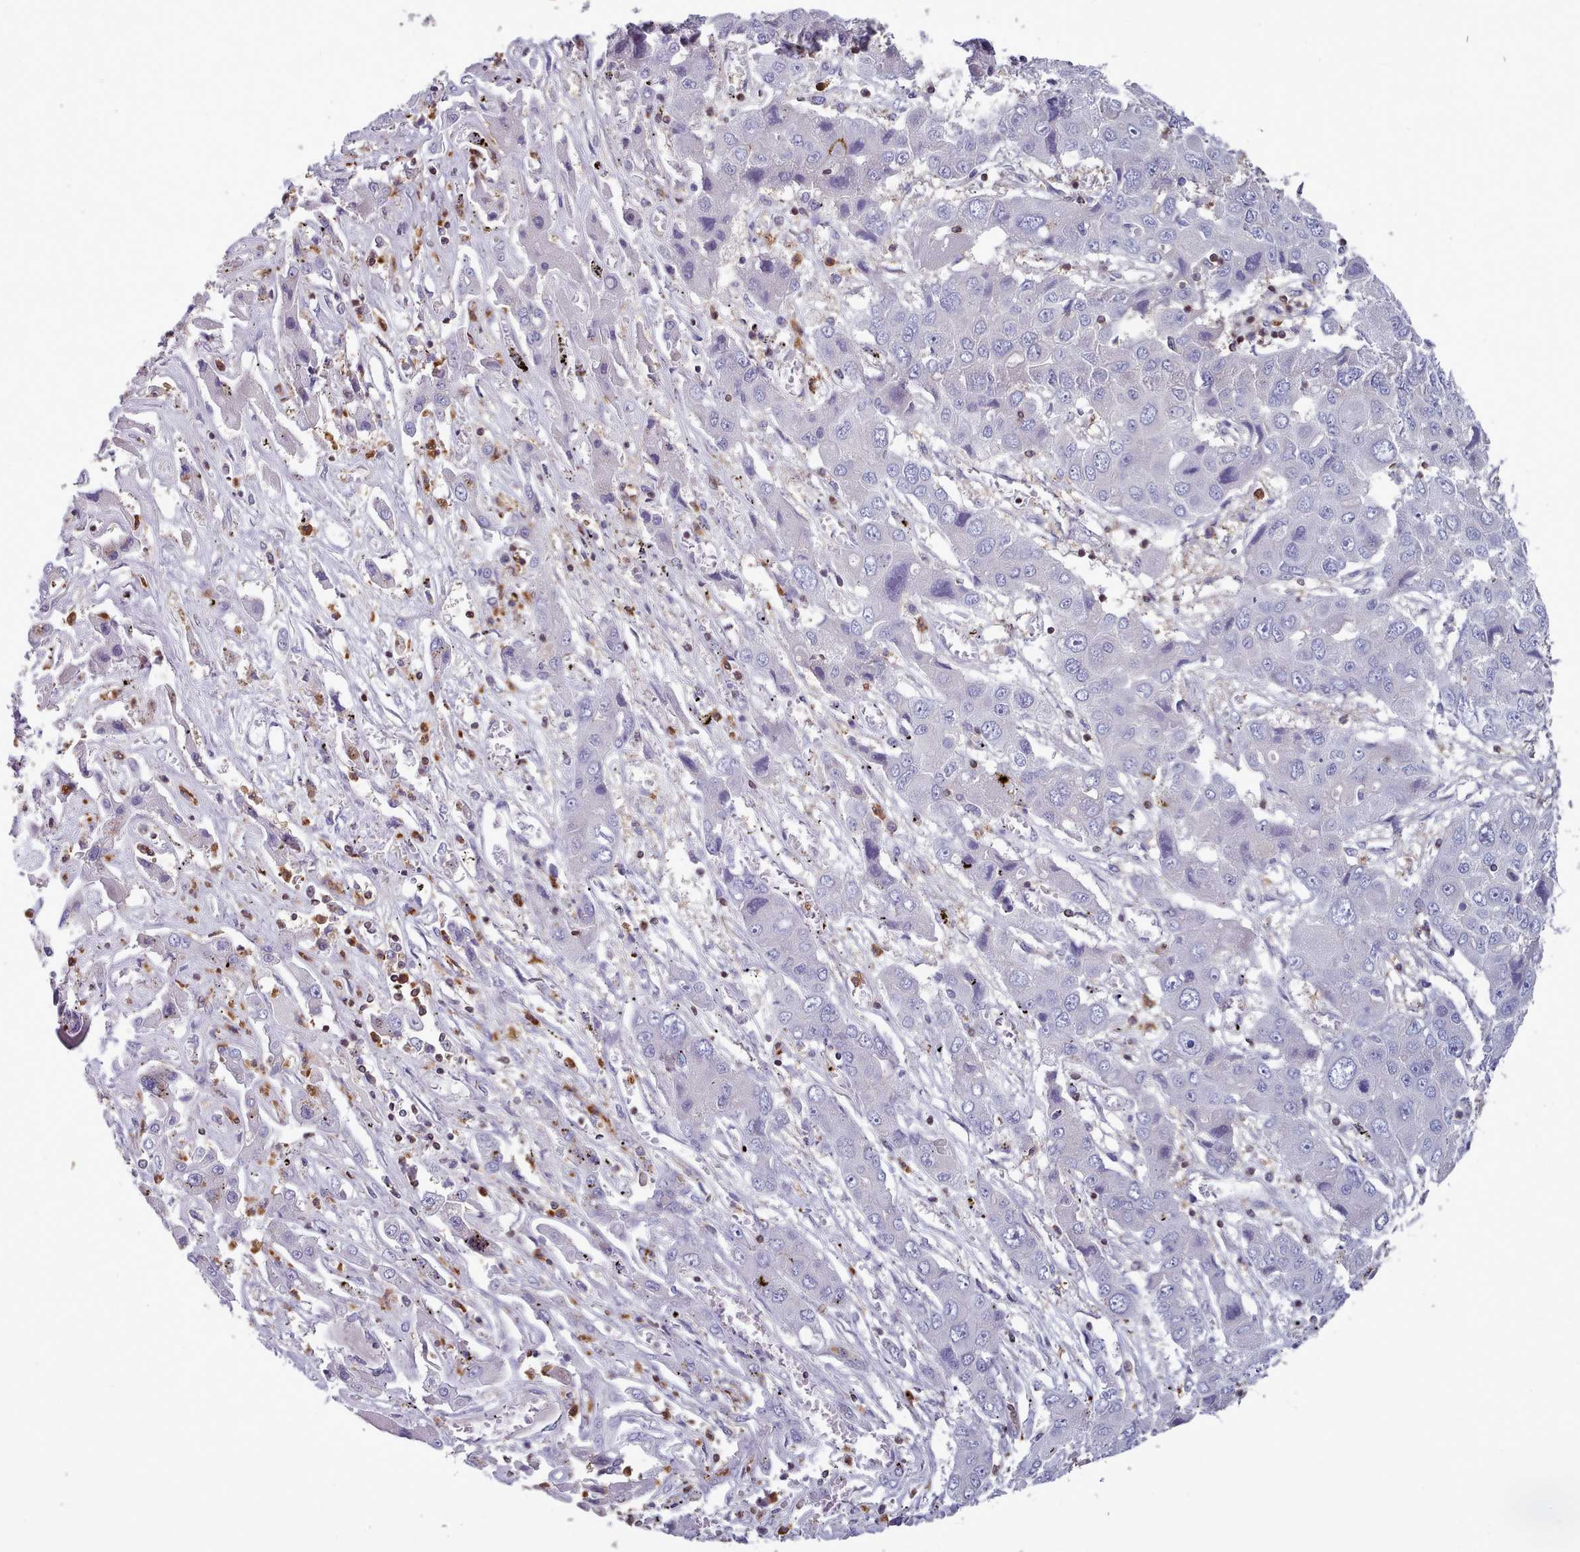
{"staining": {"intensity": "negative", "quantity": "none", "location": "none"}, "tissue": "liver cancer", "cell_type": "Tumor cells", "image_type": "cancer", "snomed": [{"axis": "morphology", "description": "Cholangiocarcinoma"}, {"axis": "topography", "description": "Liver"}], "caption": "An immunohistochemistry histopathology image of liver cholangiocarcinoma is shown. There is no staining in tumor cells of liver cholangiocarcinoma.", "gene": "RAC2", "patient": {"sex": "male", "age": 67}}